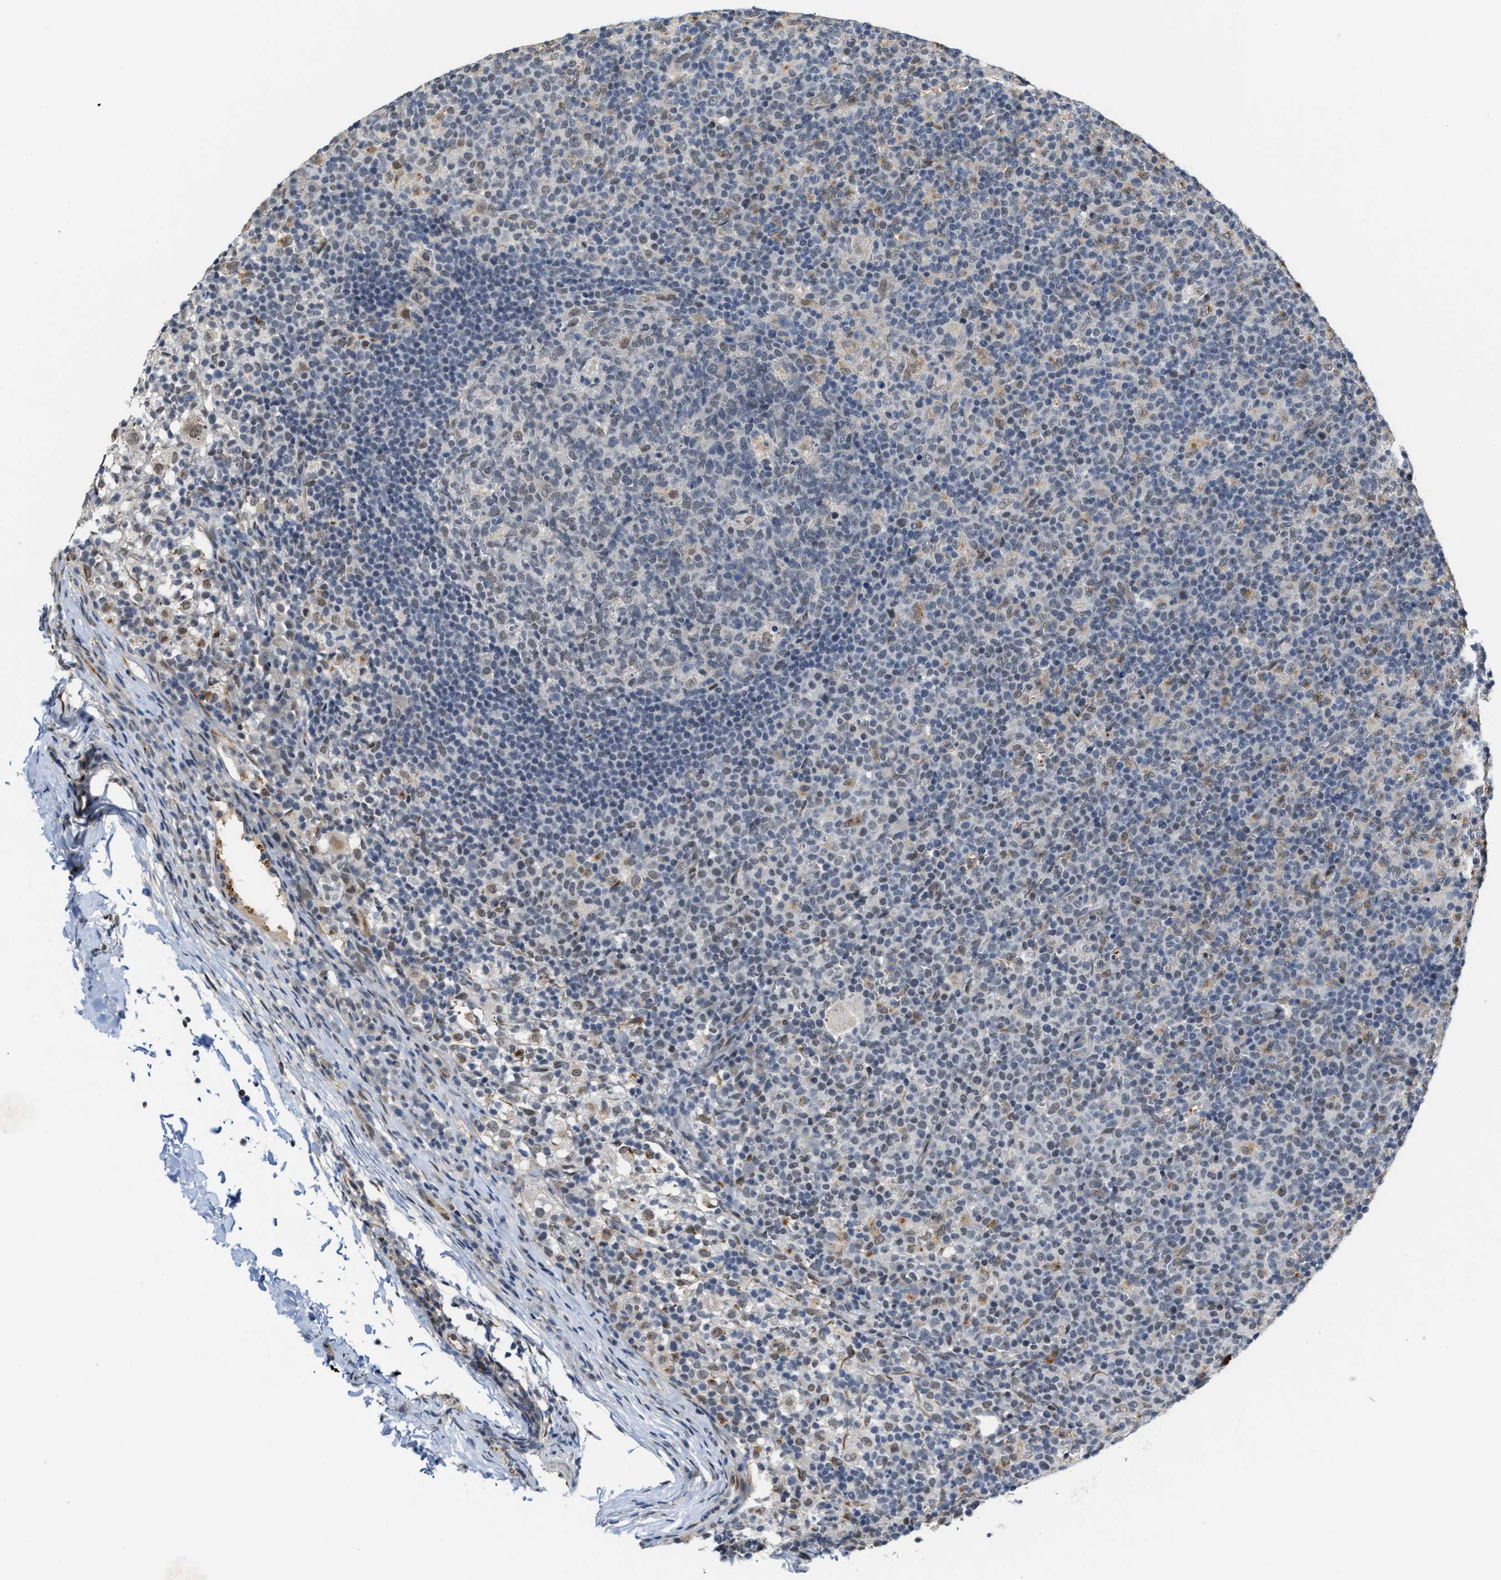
{"staining": {"intensity": "weak", "quantity": "<25%", "location": "nuclear"}, "tissue": "lymph node", "cell_type": "Germinal center cells", "image_type": "normal", "snomed": [{"axis": "morphology", "description": "Normal tissue, NOS"}, {"axis": "morphology", "description": "Inflammation, NOS"}, {"axis": "topography", "description": "Lymph node"}], "caption": "Lymph node was stained to show a protein in brown. There is no significant positivity in germinal center cells. (Stains: DAB (3,3'-diaminobenzidine) immunohistochemistry with hematoxylin counter stain, Microscopy: brightfield microscopy at high magnification).", "gene": "KIF24", "patient": {"sex": "male", "age": 55}}